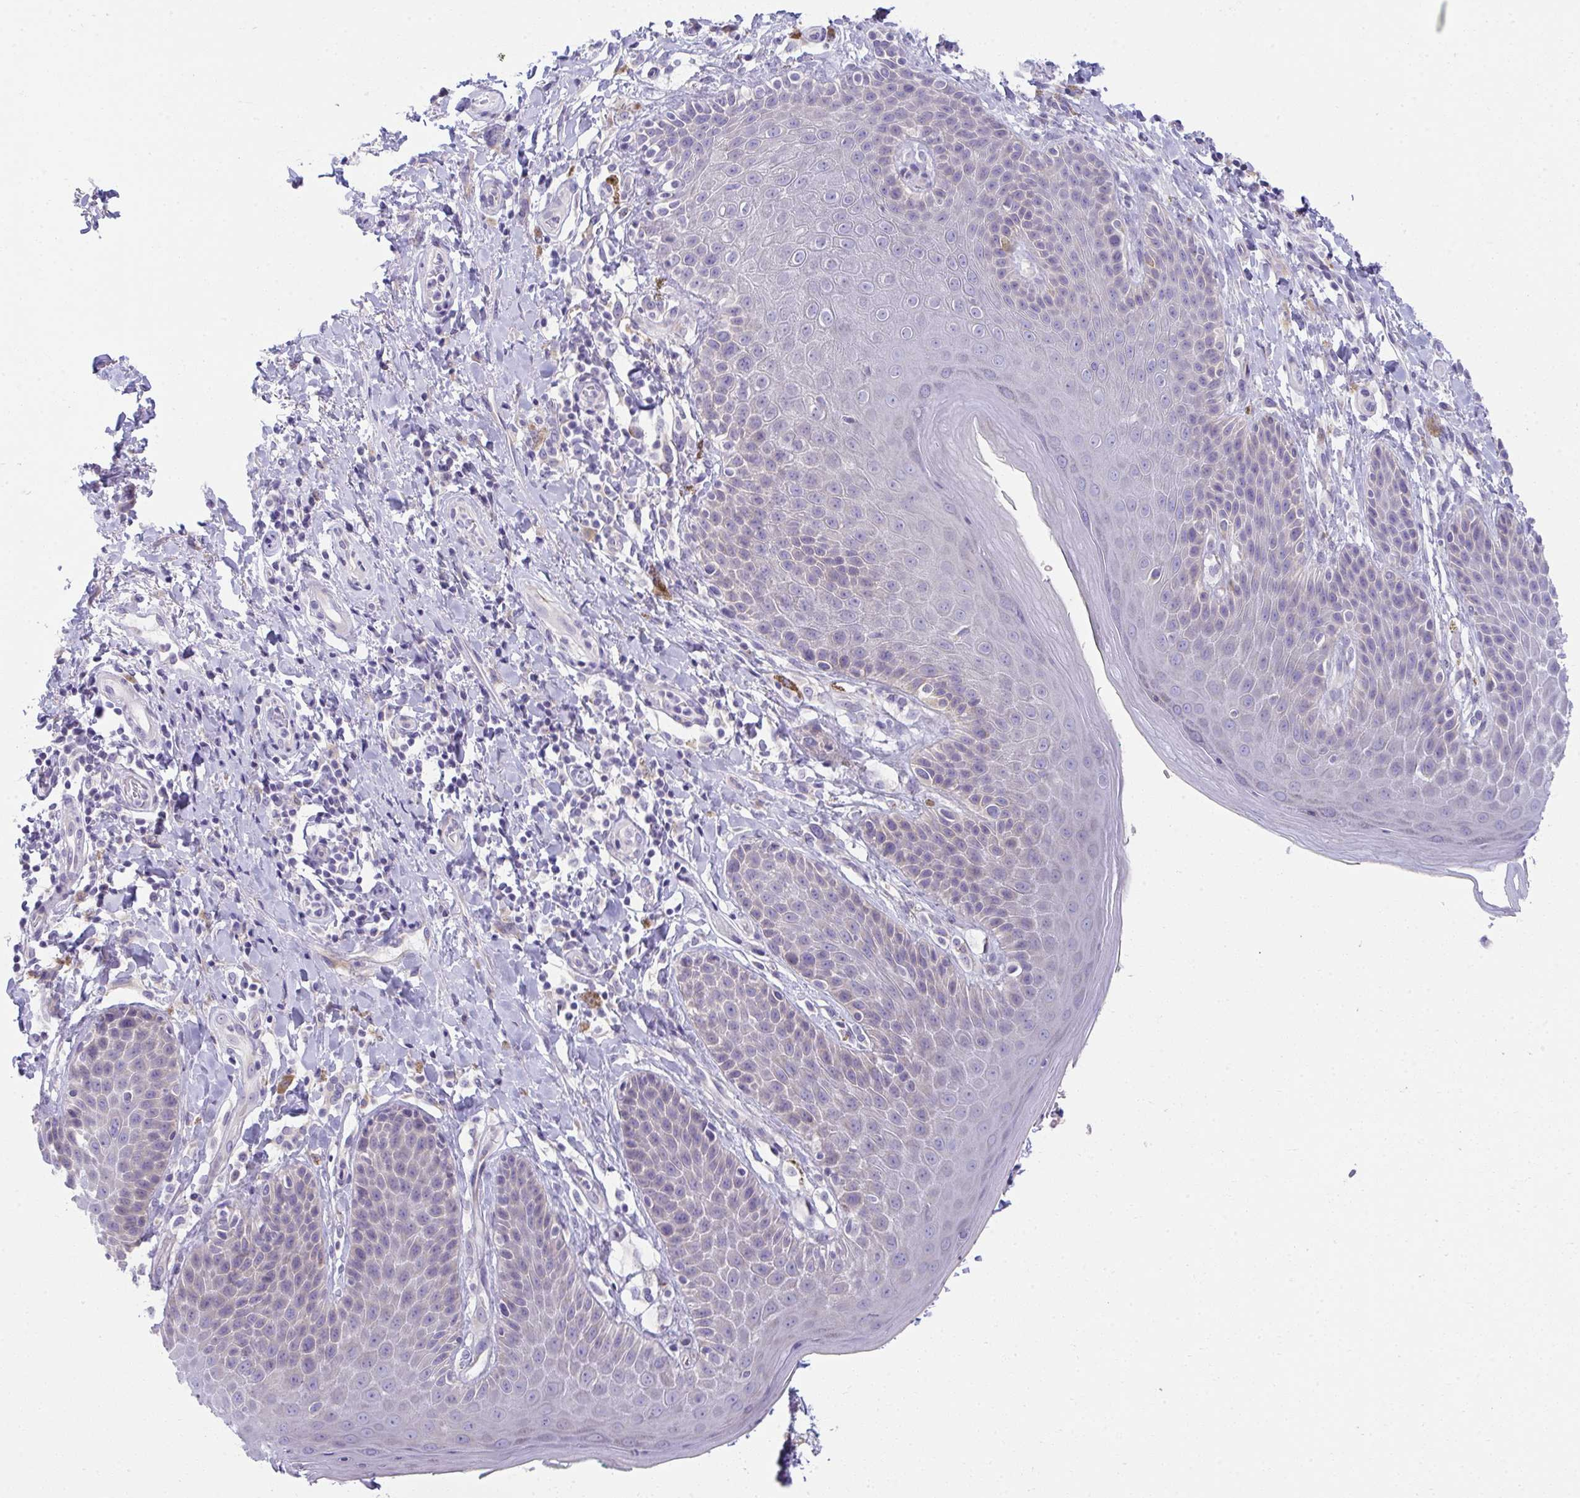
{"staining": {"intensity": "negative", "quantity": "none", "location": "none"}, "tissue": "skin", "cell_type": "Epidermal cells", "image_type": "normal", "snomed": [{"axis": "morphology", "description": "Normal tissue, NOS"}, {"axis": "topography", "description": "Anal"}, {"axis": "topography", "description": "Peripheral nerve tissue"}], "caption": "Immunohistochemistry image of unremarkable skin: human skin stained with DAB exhibits no significant protein staining in epidermal cells.", "gene": "FASLG", "patient": {"sex": "male", "age": 51}}